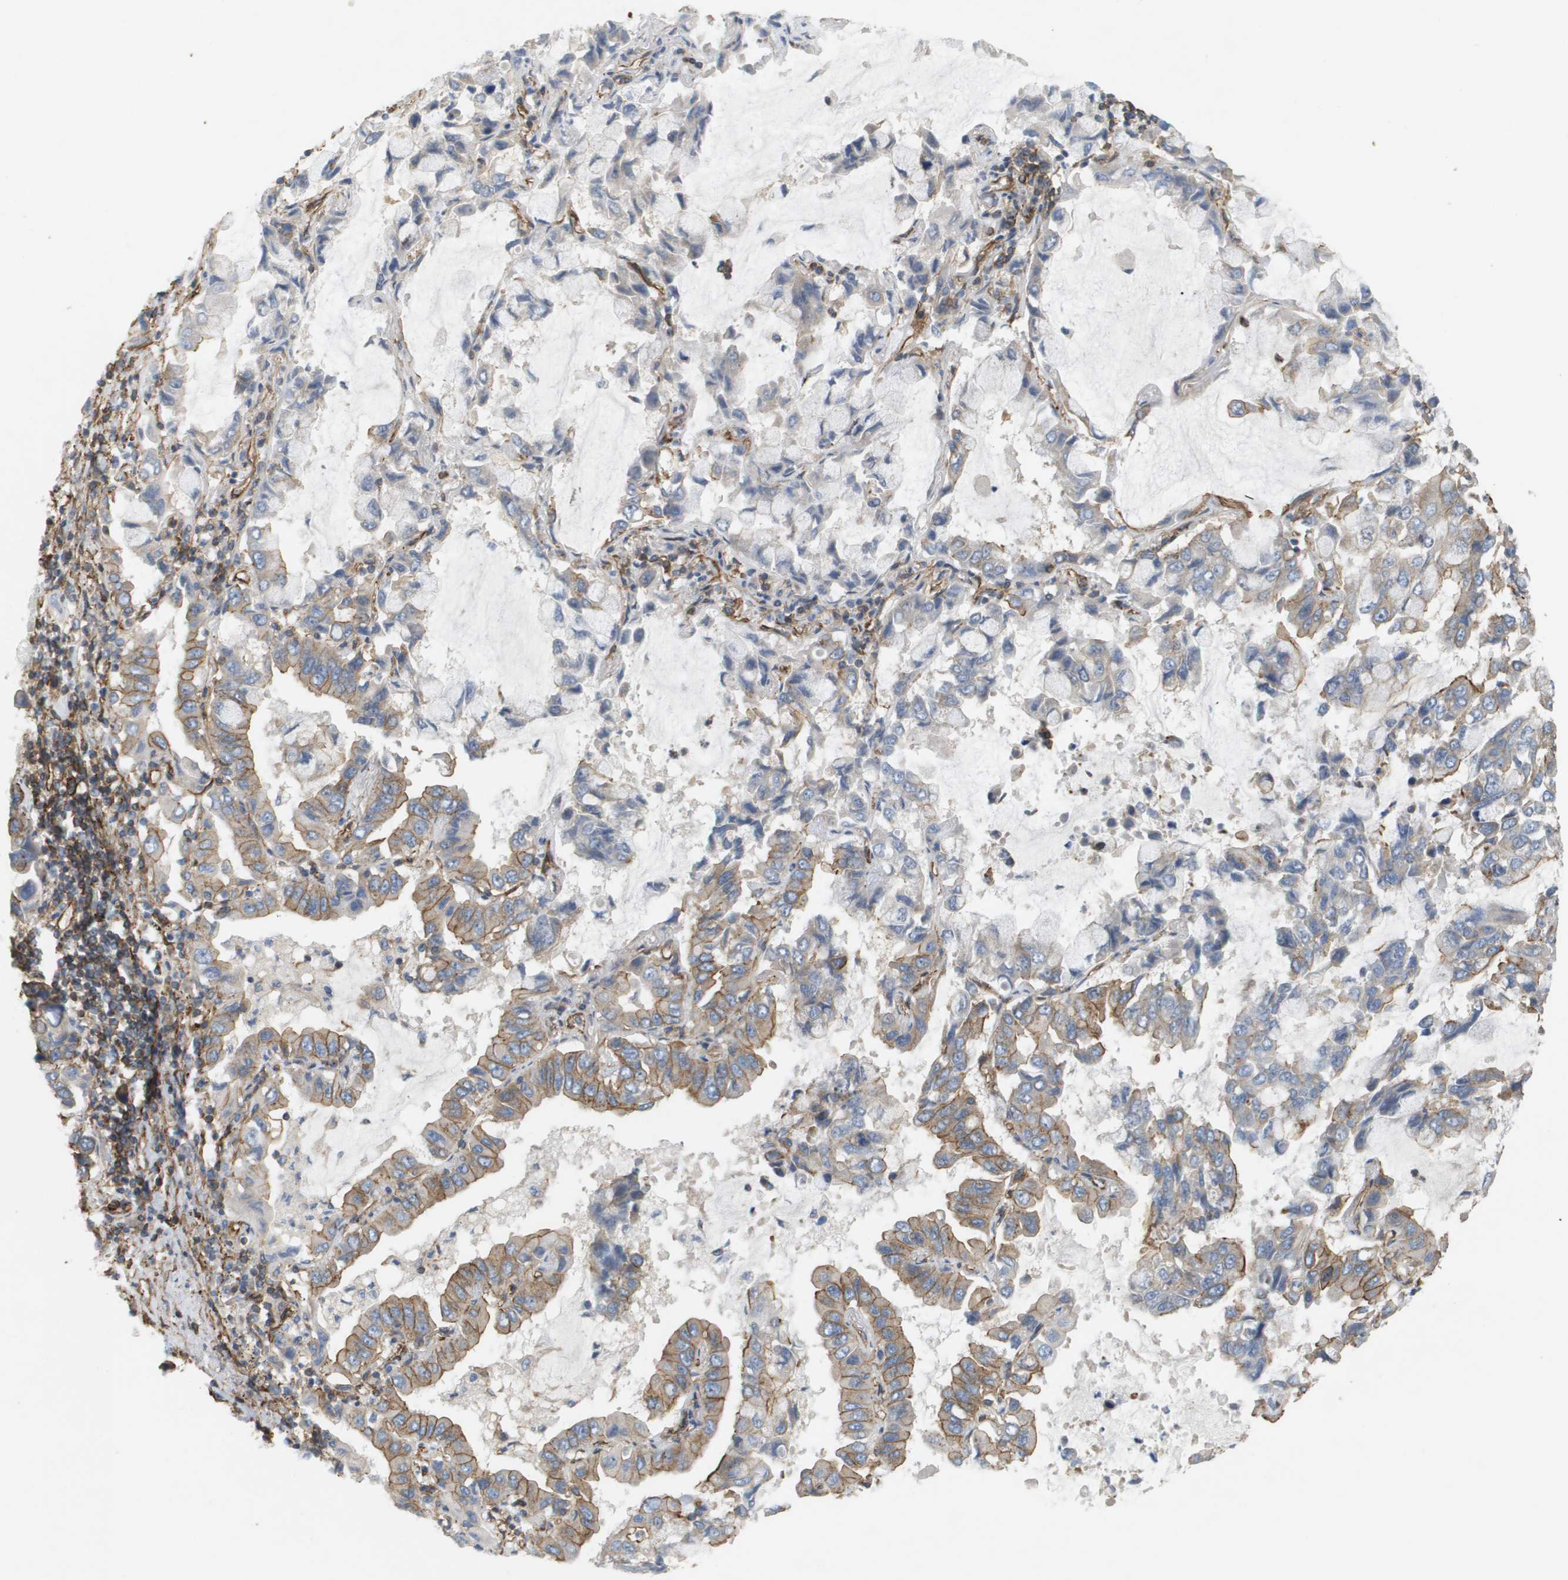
{"staining": {"intensity": "moderate", "quantity": "25%-75%", "location": "cytoplasmic/membranous"}, "tissue": "lung cancer", "cell_type": "Tumor cells", "image_type": "cancer", "snomed": [{"axis": "morphology", "description": "Adenocarcinoma, NOS"}, {"axis": "topography", "description": "Lung"}], "caption": "Immunohistochemical staining of lung adenocarcinoma exhibits moderate cytoplasmic/membranous protein staining in approximately 25%-75% of tumor cells.", "gene": "SGMS2", "patient": {"sex": "male", "age": 64}}